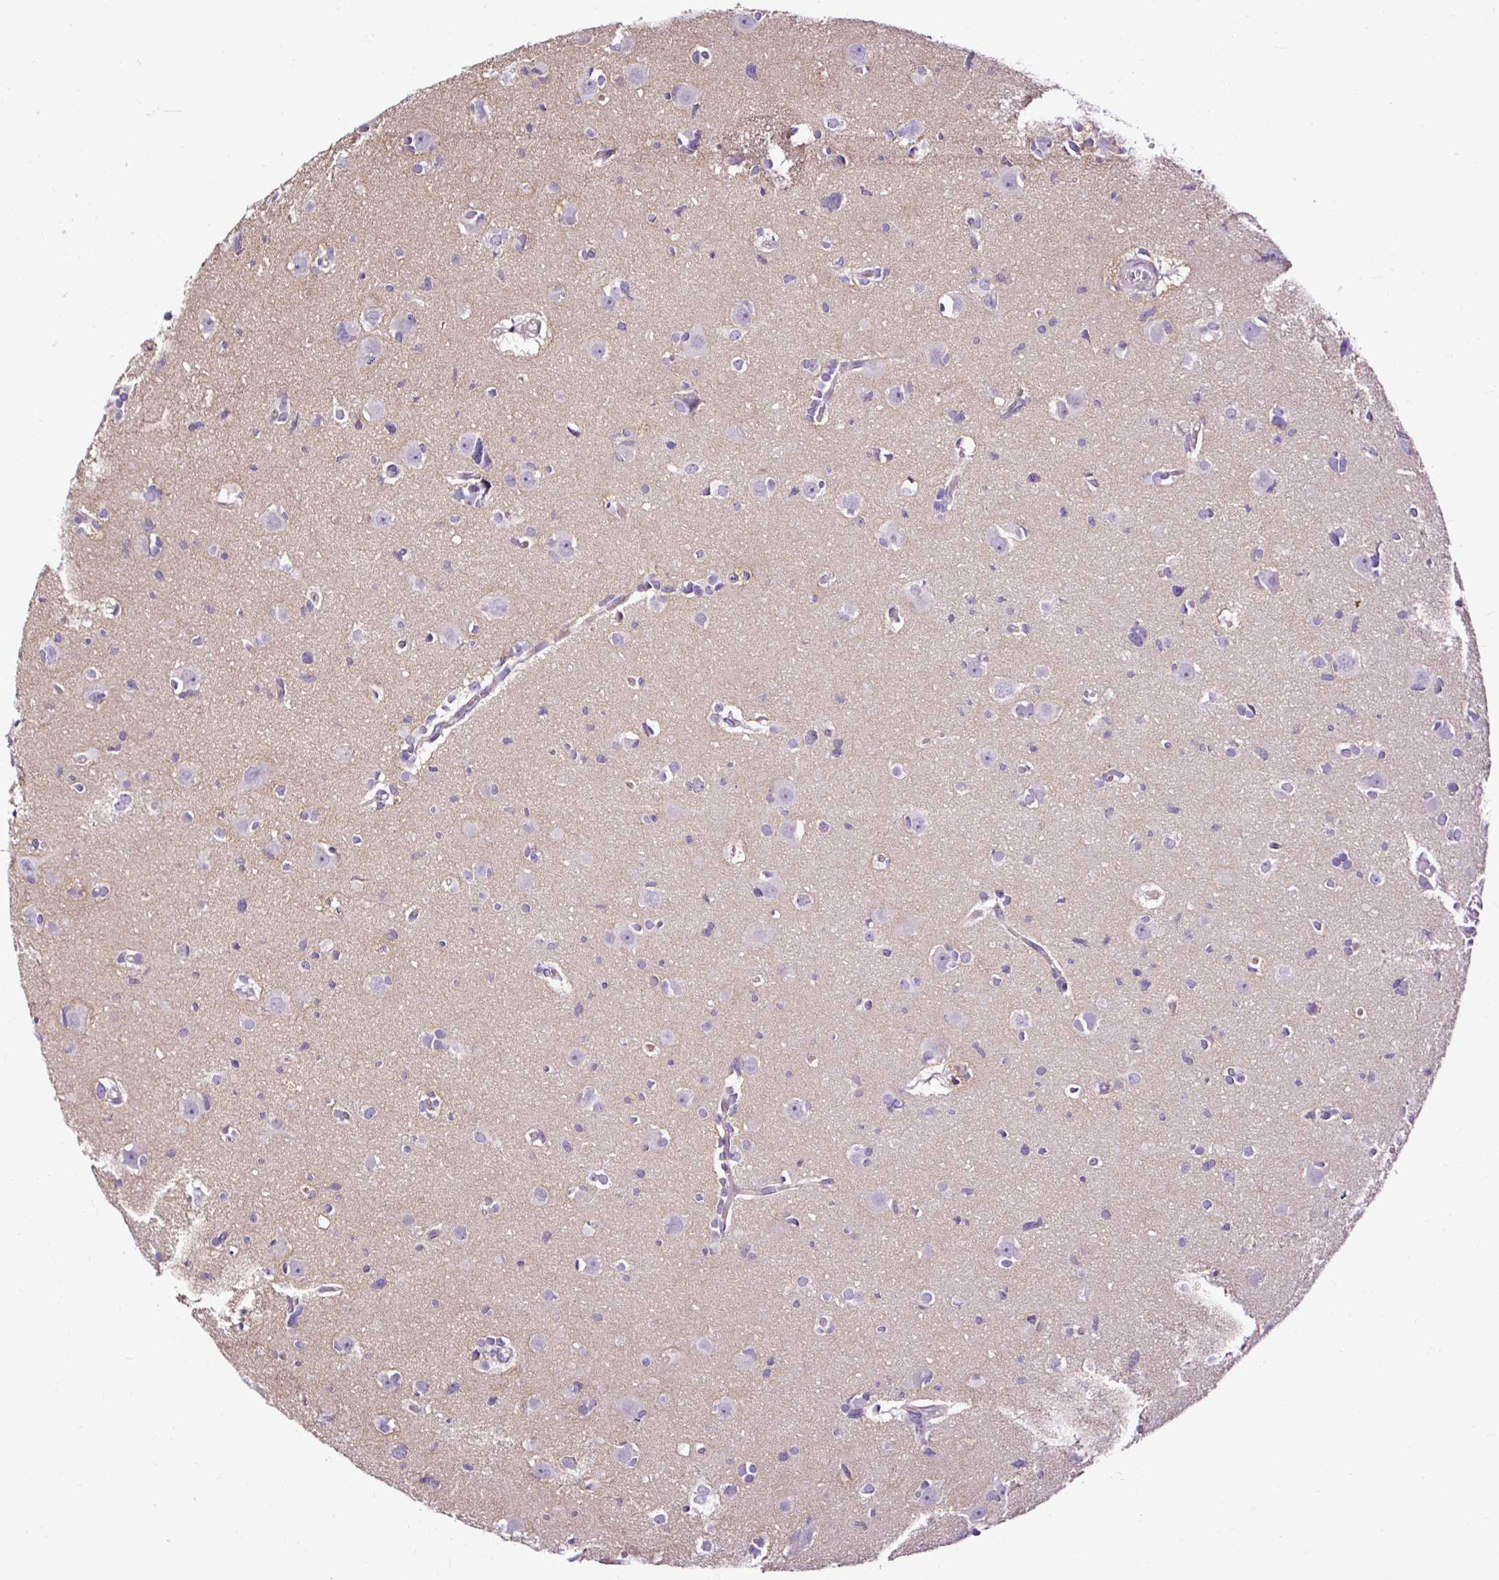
{"staining": {"intensity": "negative", "quantity": "none", "location": "none"}, "tissue": "glioma", "cell_type": "Tumor cells", "image_type": "cancer", "snomed": [{"axis": "morphology", "description": "Glioma, malignant, High grade"}, {"axis": "topography", "description": "Brain"}], "caption": "The micrograph shows no staining of tumor cells in malignant glioma (high-grade).", "gene": "SLC7A8", "patient": {"sex": "male", "age": 23}}